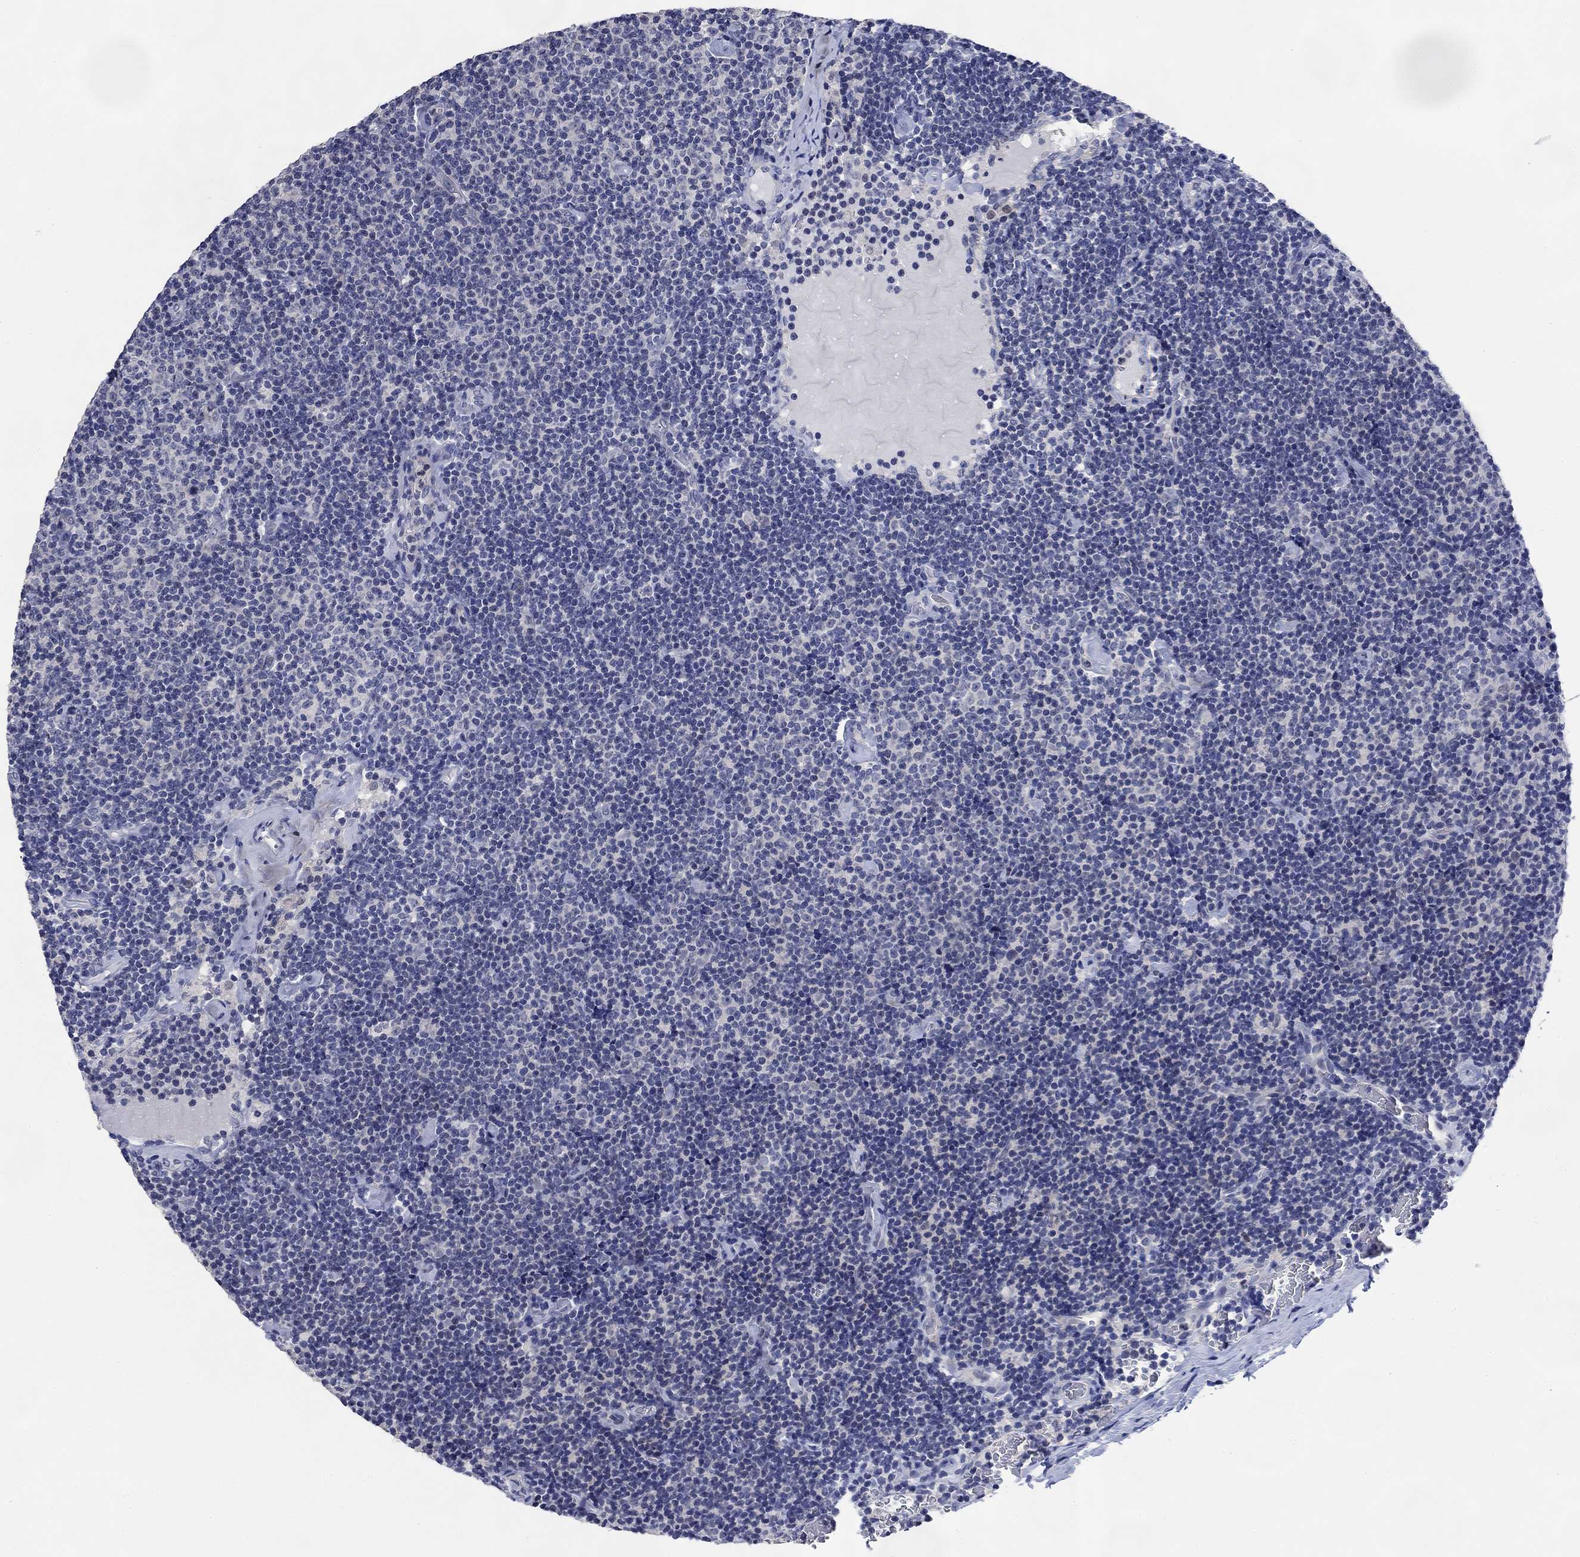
{"staining": {"intensity": "negative", "quantity": "none", "location": "none"}, "tissue": "lymphoma", "cell_type": "Tumor cells", "image_type": "cancer", "snomed": [{"axis": "morphology", "description": "Malignant lymphoma, non-Hodgkin's type, Low grade"}, {"axis": "topography", "description": "Lymph node"}], "caption": "Tumor cells are negative for brown protein staining in low-grade malignant lymphoma, non-Hodgkin's type.", "gene": "DAZL", "patient": {"sex": "male", "age": 81}}